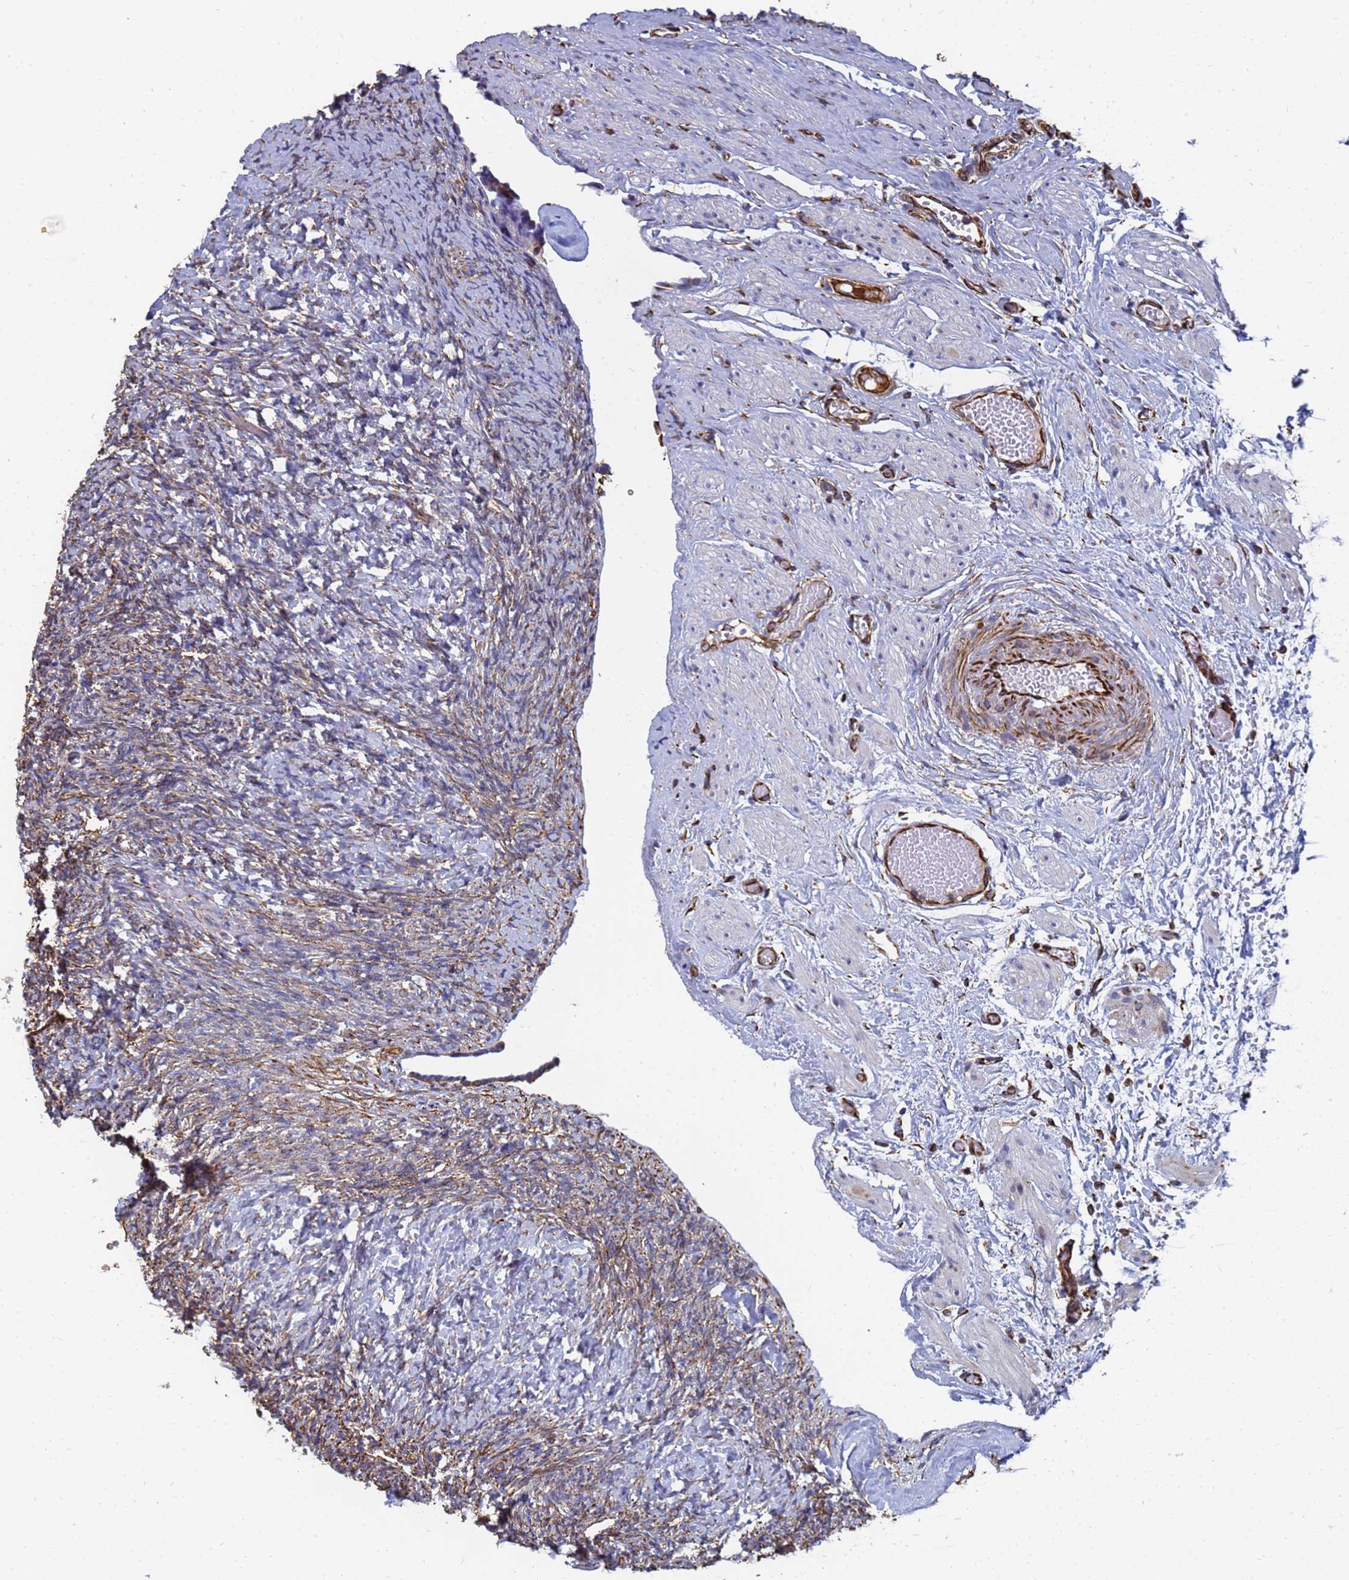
{"staining": {"intensity": "weak", "quantity": "25%-75%", "location": "cytoplasmic/membranous"}, "tissue": "ovary", "cell_type": "Ovarian stroma cells", "image_type": "normal", "snomed": [{"axis": "morphology", "description": "Normal tissue, NOS"}, {"axis": "topography", "description": "Ovary"}], "caption": "Ovarian stroma cells exhibit low levels of weak cytoplasmic/membranous positivity in approximately 25%-75% of cells in benign ovary.", "gene": "SYT13", "patient": {"sex": "female", "age": 41}}